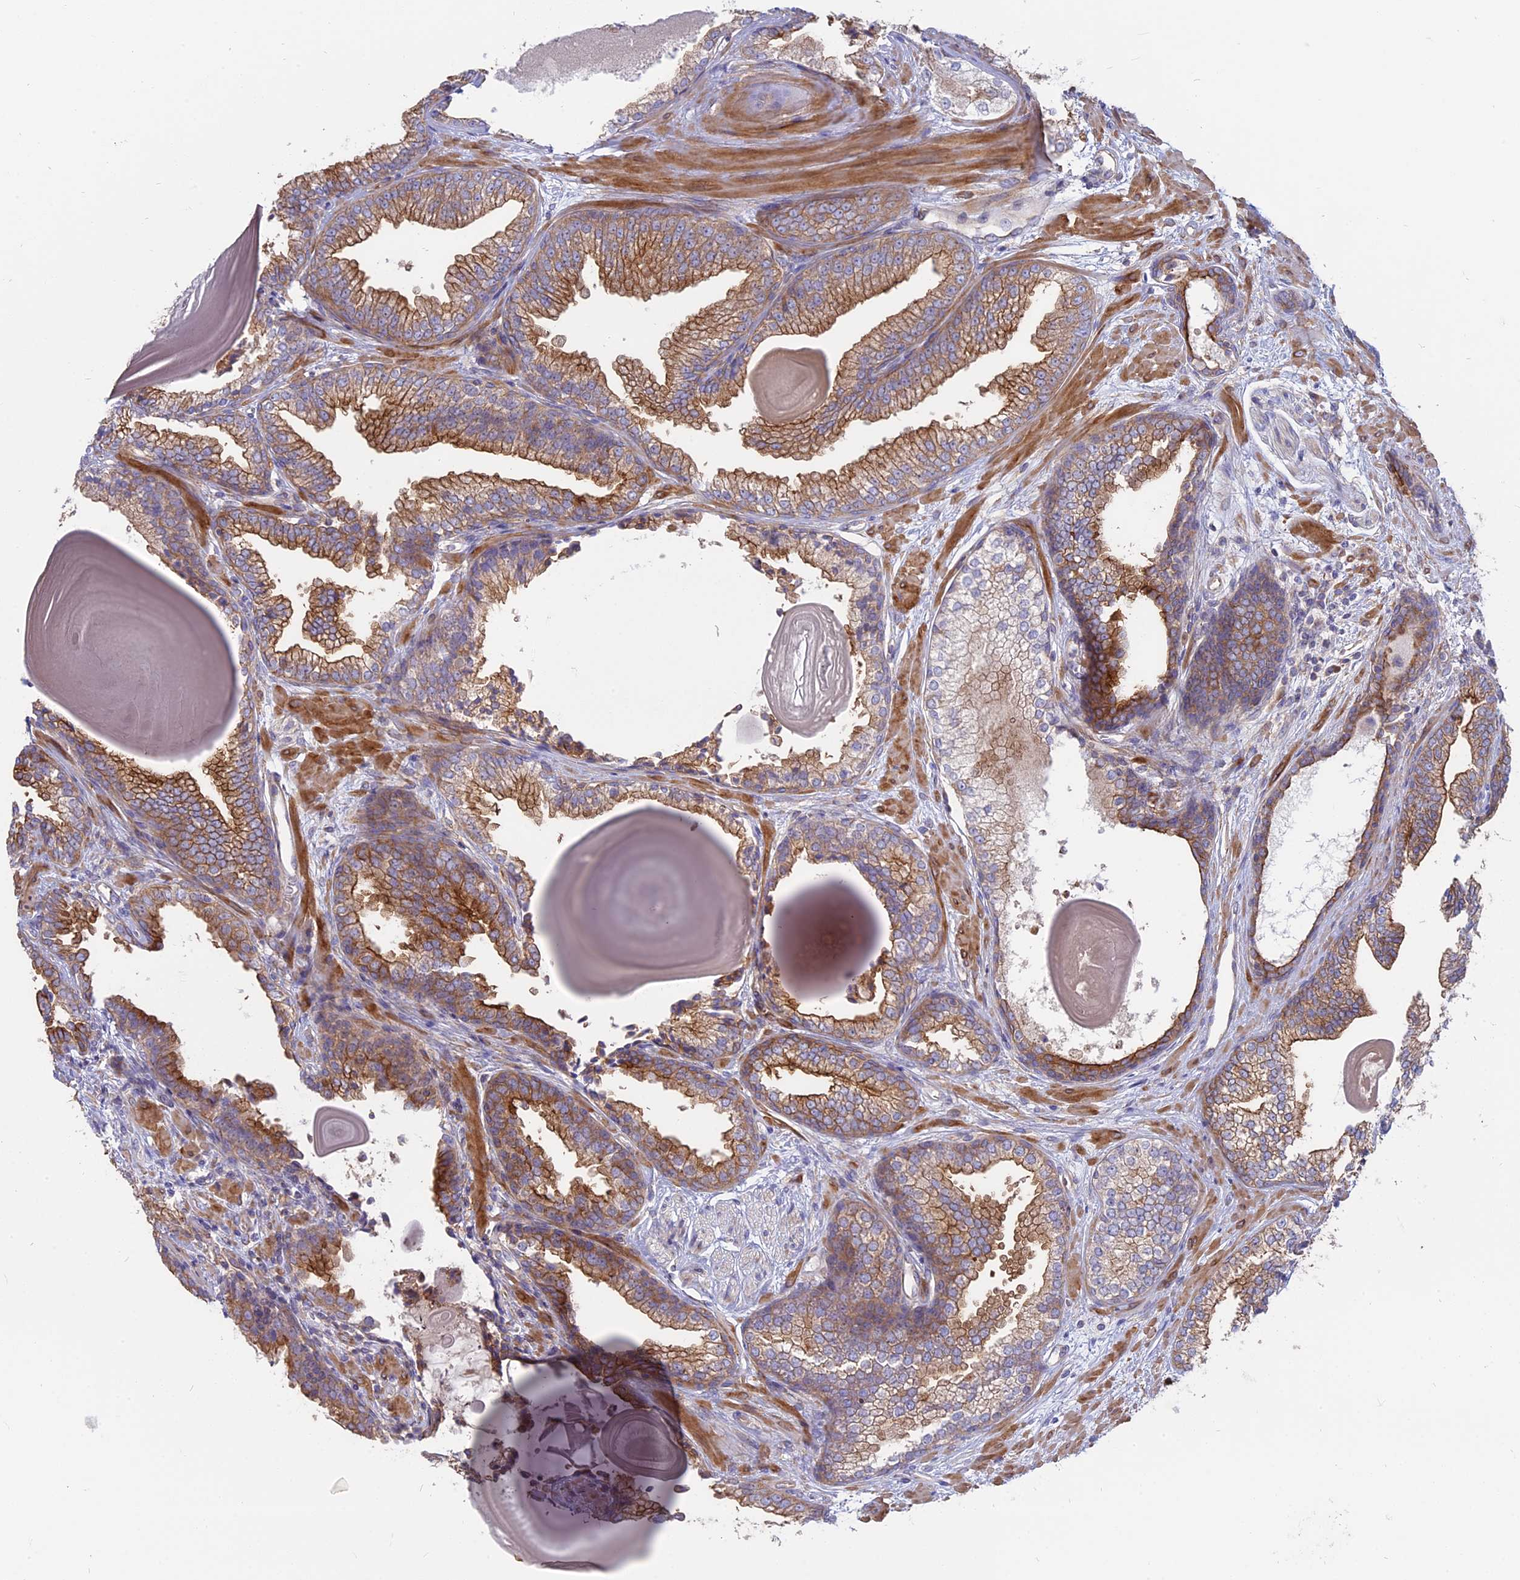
{"staining": {"intensity": "moderate", "quantity": ">75%", "location": "cytoplasmic/membranous"}, "tissue": "prostate cancer", "cell_type": "Tumor cells", "image_type": "cancer", "snomed": [{"axis": "morphology", "description": "Adenocarcinoma, High grade"}, {"axis": "topography", "description": "Prostate"}], "caption": "Brown immunohistochemical staining in prostate adenocarcinoma (high-grade) displays moderate cytoplasmic/membranous staining in about >75% of tumor cells.", "gene": "MYO5B", "patient": {"sex": "male", "age": 73}}